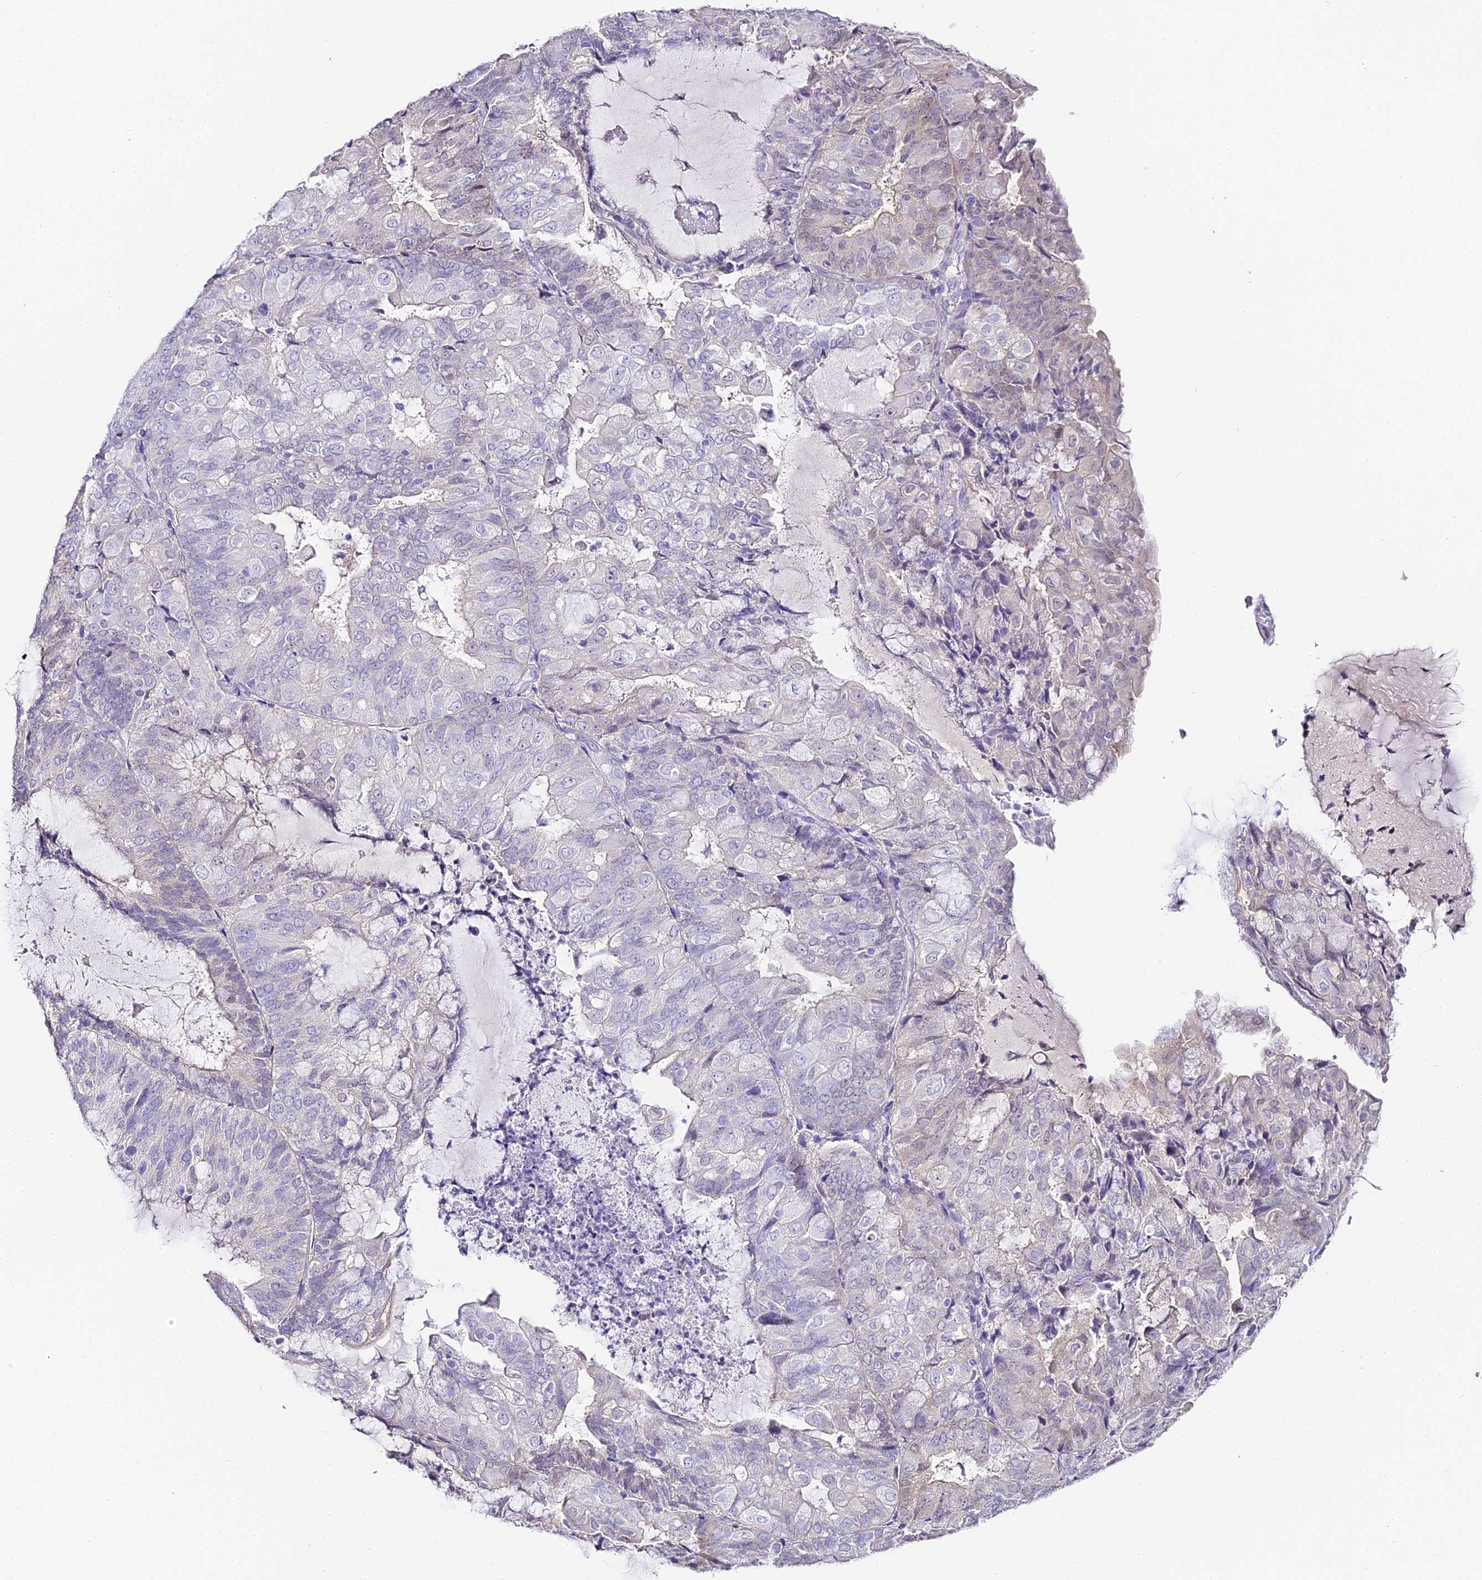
{"staining": {"intensity": "negative", "quantity": "none", "location": "none"}, "tissue": "endometrial cancer", "cell_type": "Tumor cells", "image_type": "cancer", "snomed": [{"axis": "morphology", "description": "Adenocarcinoma, NOS"}, {"axis": "topography", "description": "Endometrium"}], "caption": "Photomicrograph shows no significant protein expression in tumor cells of endometrial cancer.", "gene": "ABHD14A-ACY1", "patient": {"sex": "female", "age": 81}}